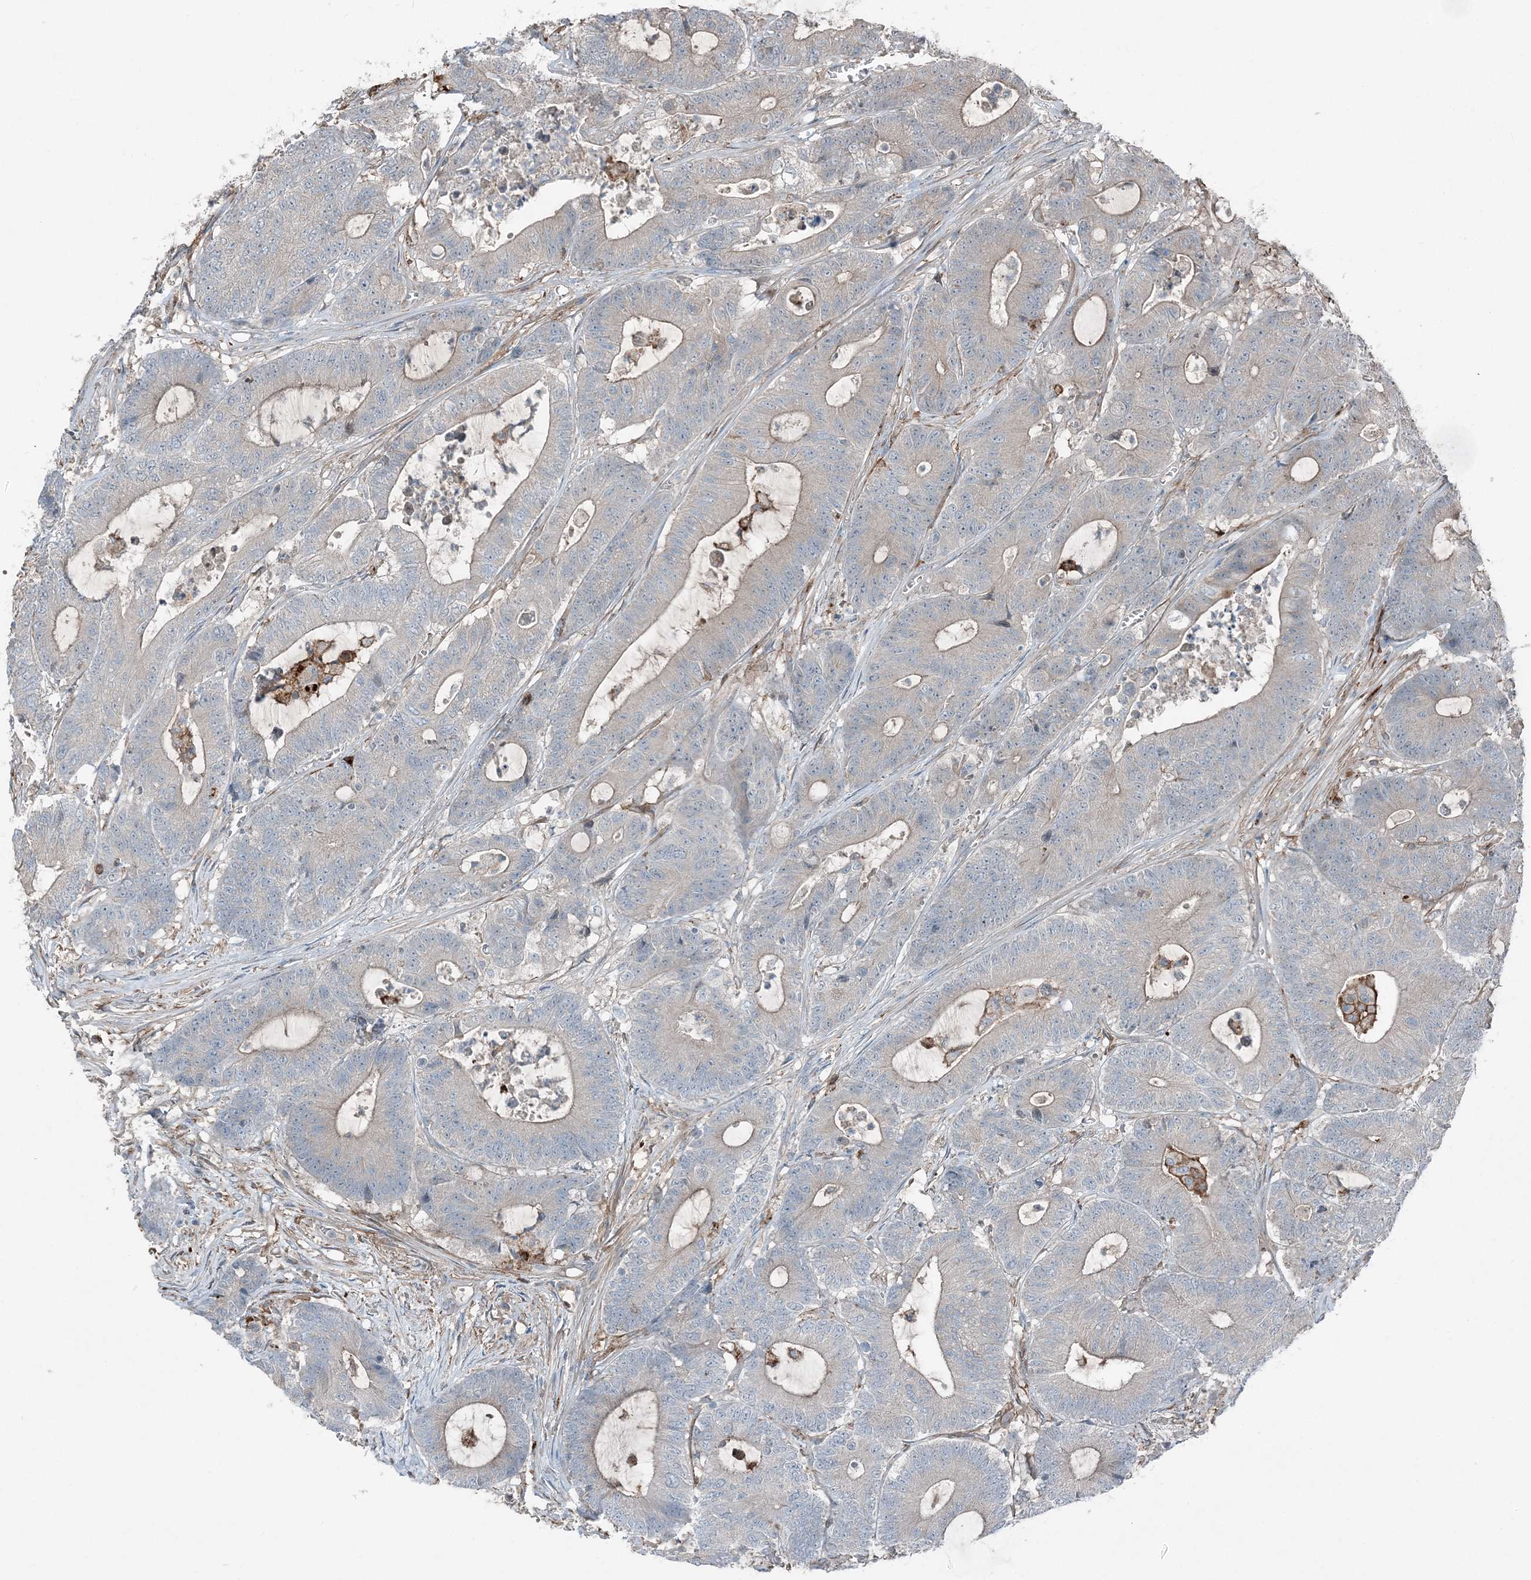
{"staining": {"intensity": "weak", "quantity": "<25%", "location": "cytoplasmic/membranous"}, "tissue": "colorectal cancer", "cell_type": "Tumor cells", "image_type": "cancer", "snomed": [{"axis": "morphology", "description": "Adenocarcinoma, NOS"}, {"axis": "topography", "description": "Colon"}], "caption": "This is an IHC image of human colorectal cancer (adenocarcinoma). There is no staining in tumor cells.", "gene": "KY", "patient": {"sex": "female", "age": 84}}